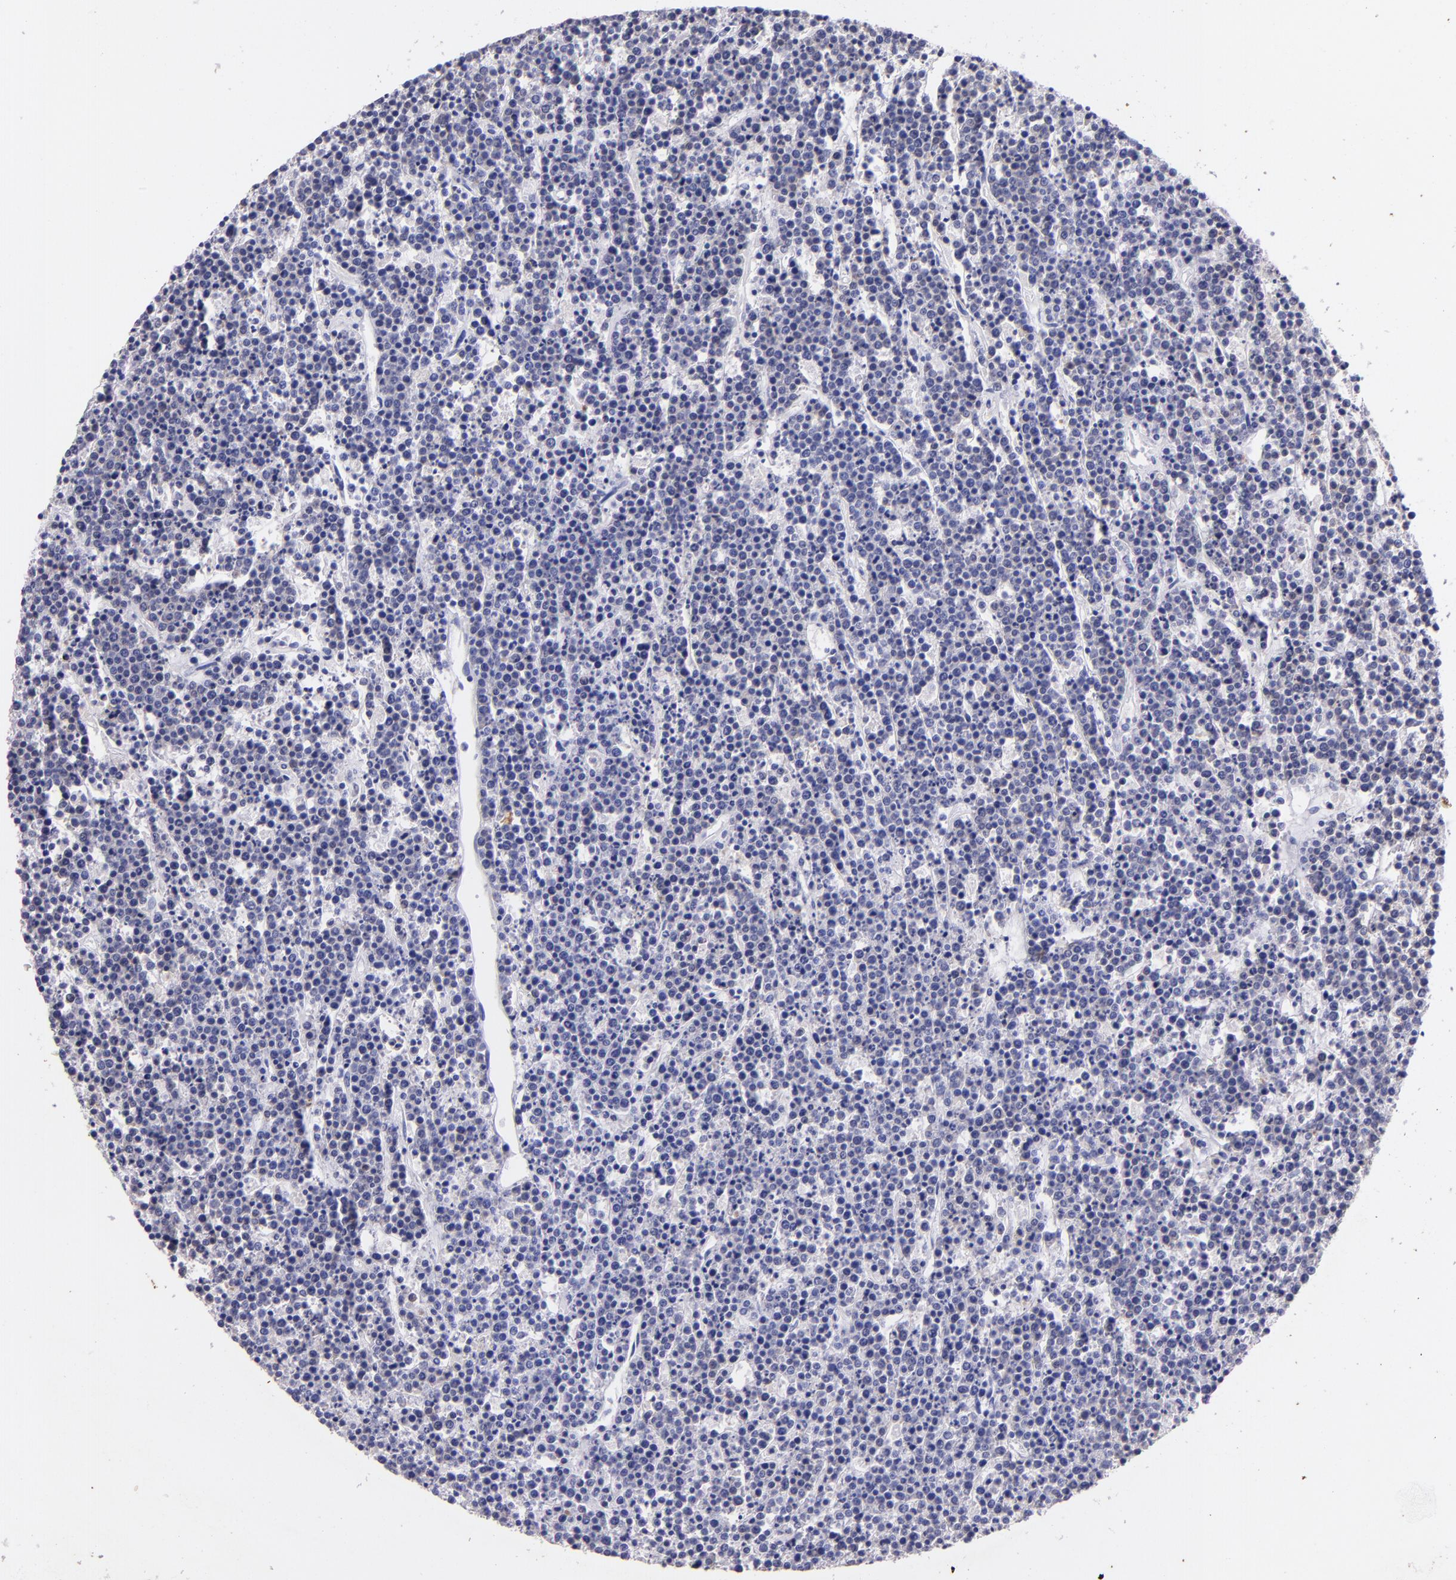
{"staining": {"intensity": "negative", "quantity": "none", "location": "none"}, "tissue": "lymphoma", "cell_type": "Tumor cells", "image_type": "cancer", "snomed": [{"axis": "morphology", "description": "Malignant lymphoma, non-Hodgkin's type, High grade"}, {"axis": "topography", "description": "Ovary"}], "caption": "This is an immunohistochemistry photomicrograph of malignant lymphoma, non-Hodgkin's type (high-grade). There is no staining in tumor cells.", "gene": "UCHL1", "patient": {"sex": "female", "age": 56}}